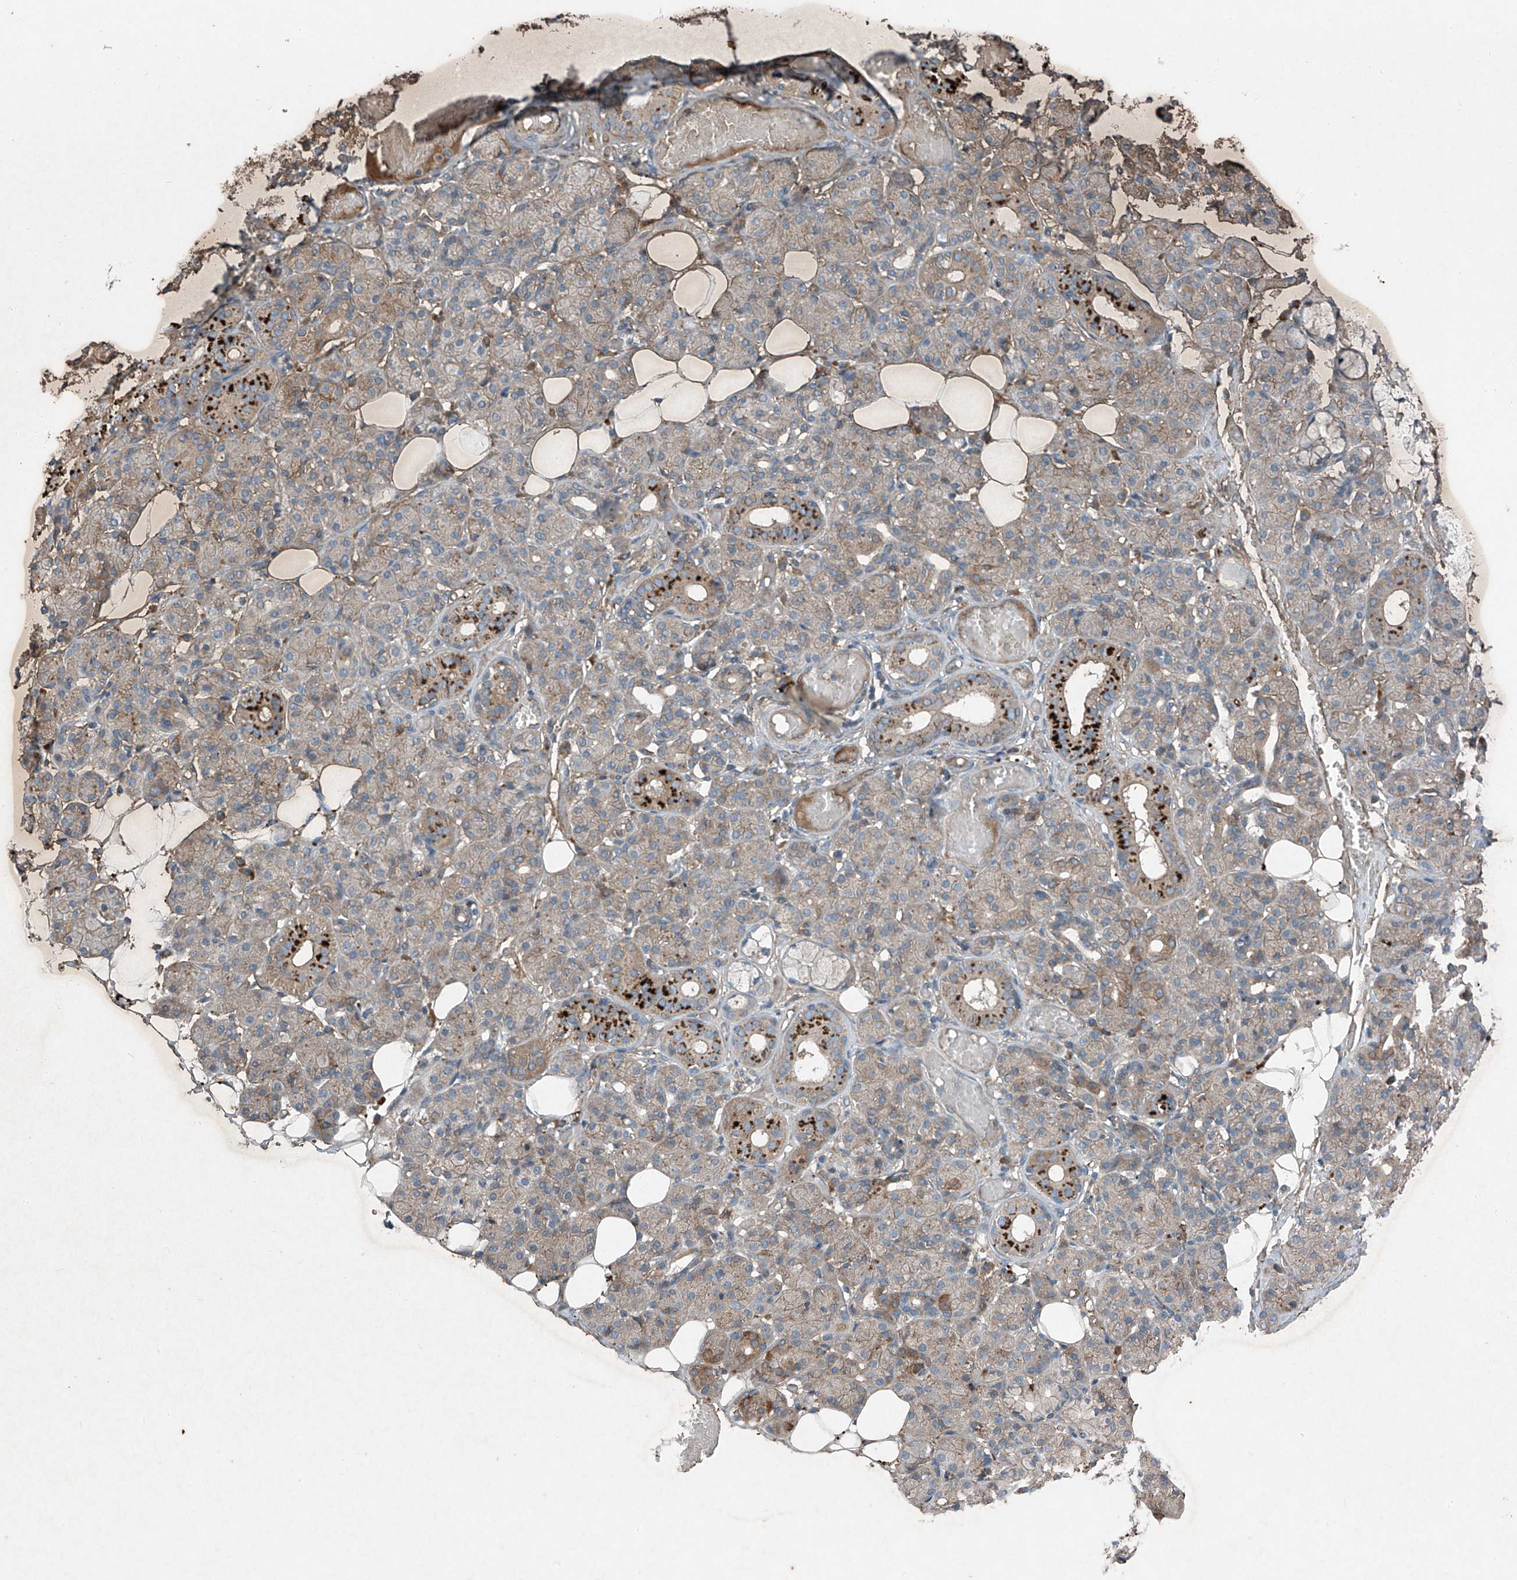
{"staining": {"intensity": "strong", "quantity": "<25%", "location": "cytoplasmic/membranous"}, "tissue": "salivary gland", "cell_type": "Glandular cells", "image_type": "normal", "snomed": [{"axis": "morphology", "description": "Normal tissue, NOS"}, {"axis": "topography", "description": "Salivary gland"}], "caption": "Protein expression analysis of normal human salivary gland reveals strong cytoplasmic/membranous positivity in approximately <25% of glandular cells. Immunohistochemistry stains the protein of interest in brown and the nuclei are stained blue.", "gene": "FOXRED2", "patient": {"sex": "male", "age": 63}}